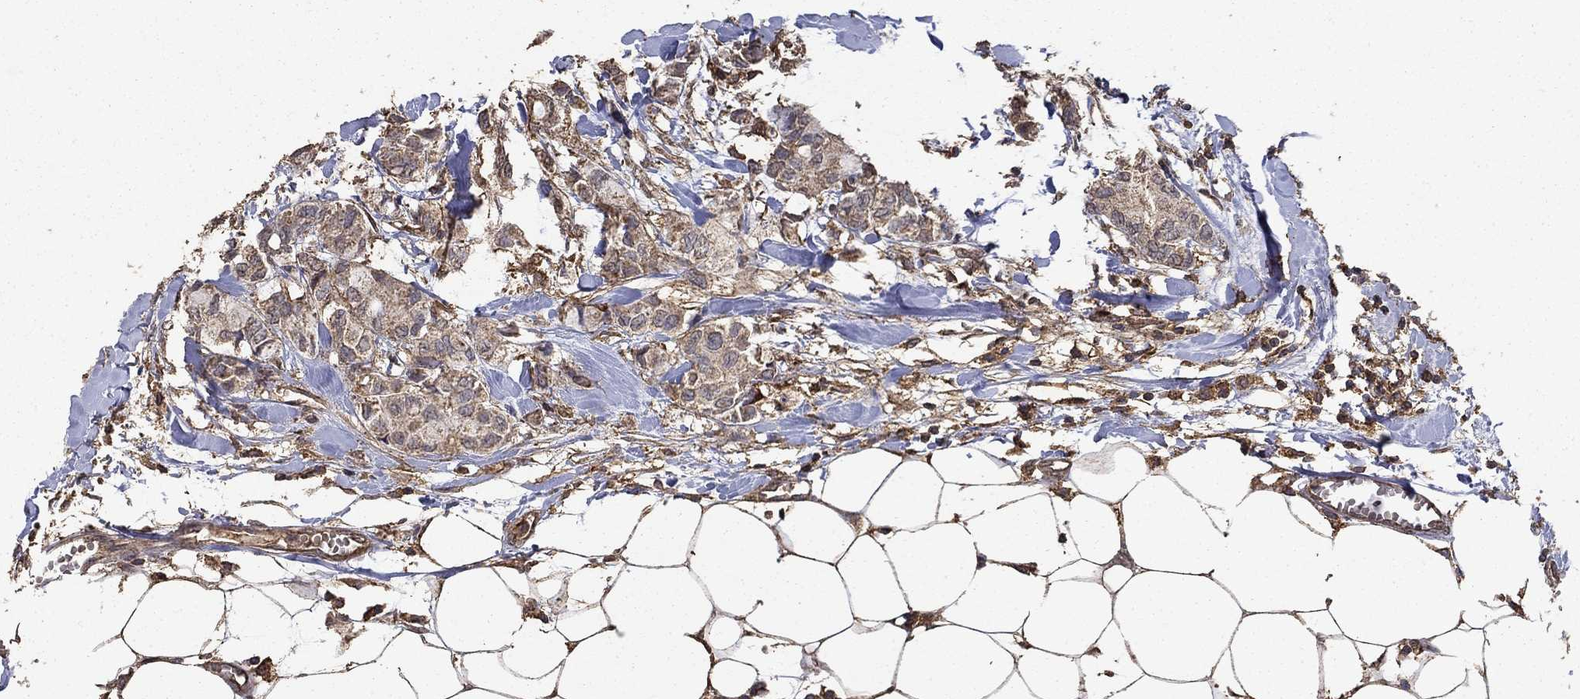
{"staining": {"intensity": "negative", "quantity": "none", "location": "none"}, "tissue": "breast cancer", "cell_type": "Tumor cells", "image_type": "cancer", "snomed": [{"axis": "morphology", "description": "Duct carcinoma"}, {"axis": "topography", "description": "Breast"}], "caption": "IHC of breast intraductal carcinoma exhibits no positivity in tumor cells.", "gene": "IFRD1", "patient": {"sex": "female", "age": 85}}